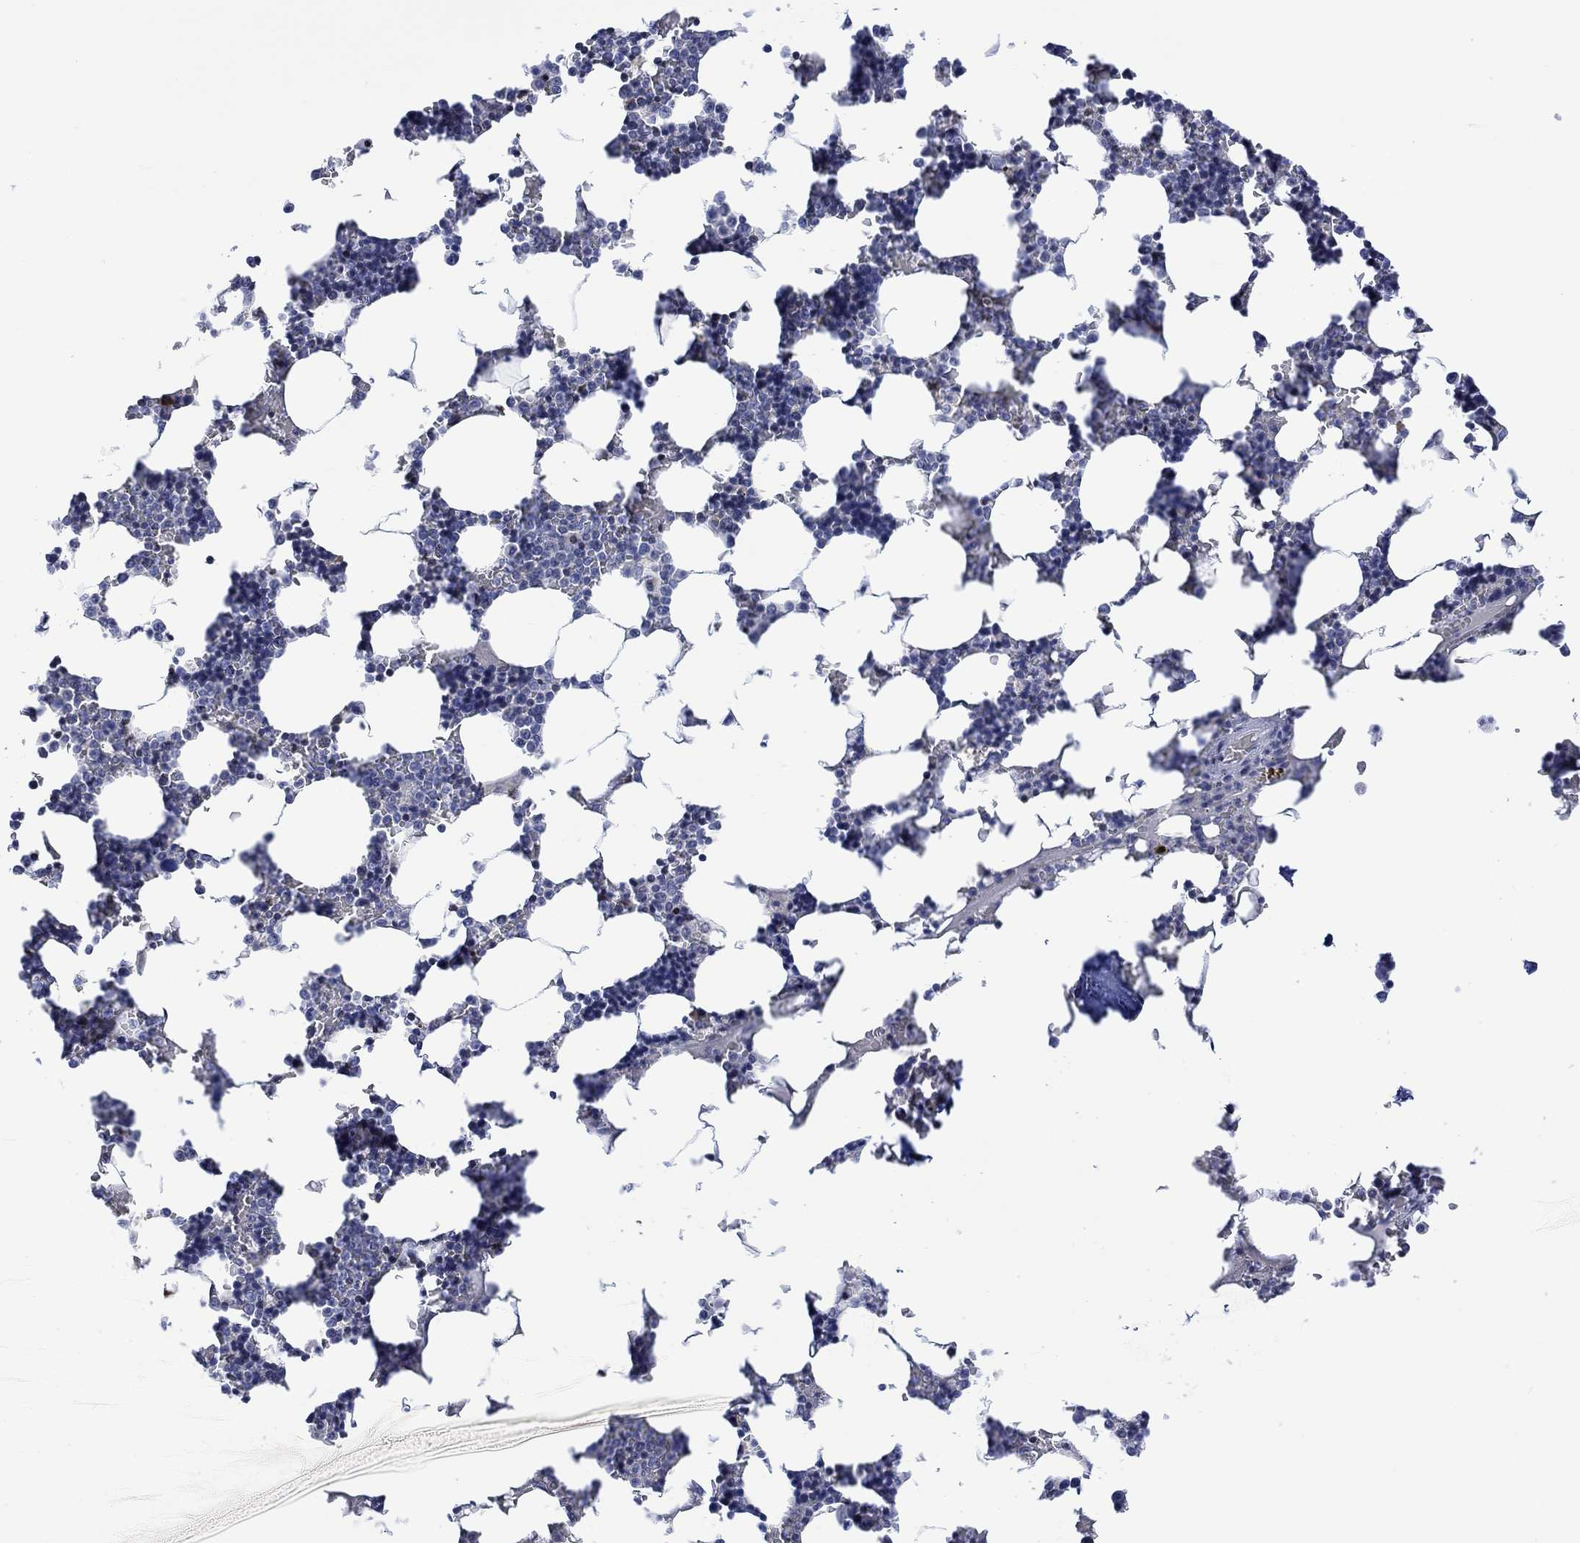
{"staining": {"intensity": "negative", "quantity": "none", "location": "none"}, "tissue": "bone marrow", "cell_type": "Hematopoietic cells", "image_type": "normal", "snomed": [{"axis": "morphology", "description": "Normal tissue, NOS"}, {"axis": "topography", "description": "Bone marrow"}], "caption": "A high-resolution photomicrograph shows immunohistochemistry staining of normal bone marrow, which reveals no significant positivity in hematopoietic cells.", "gene": "DCX", "patient": {"sex": "male", "age": 51}}